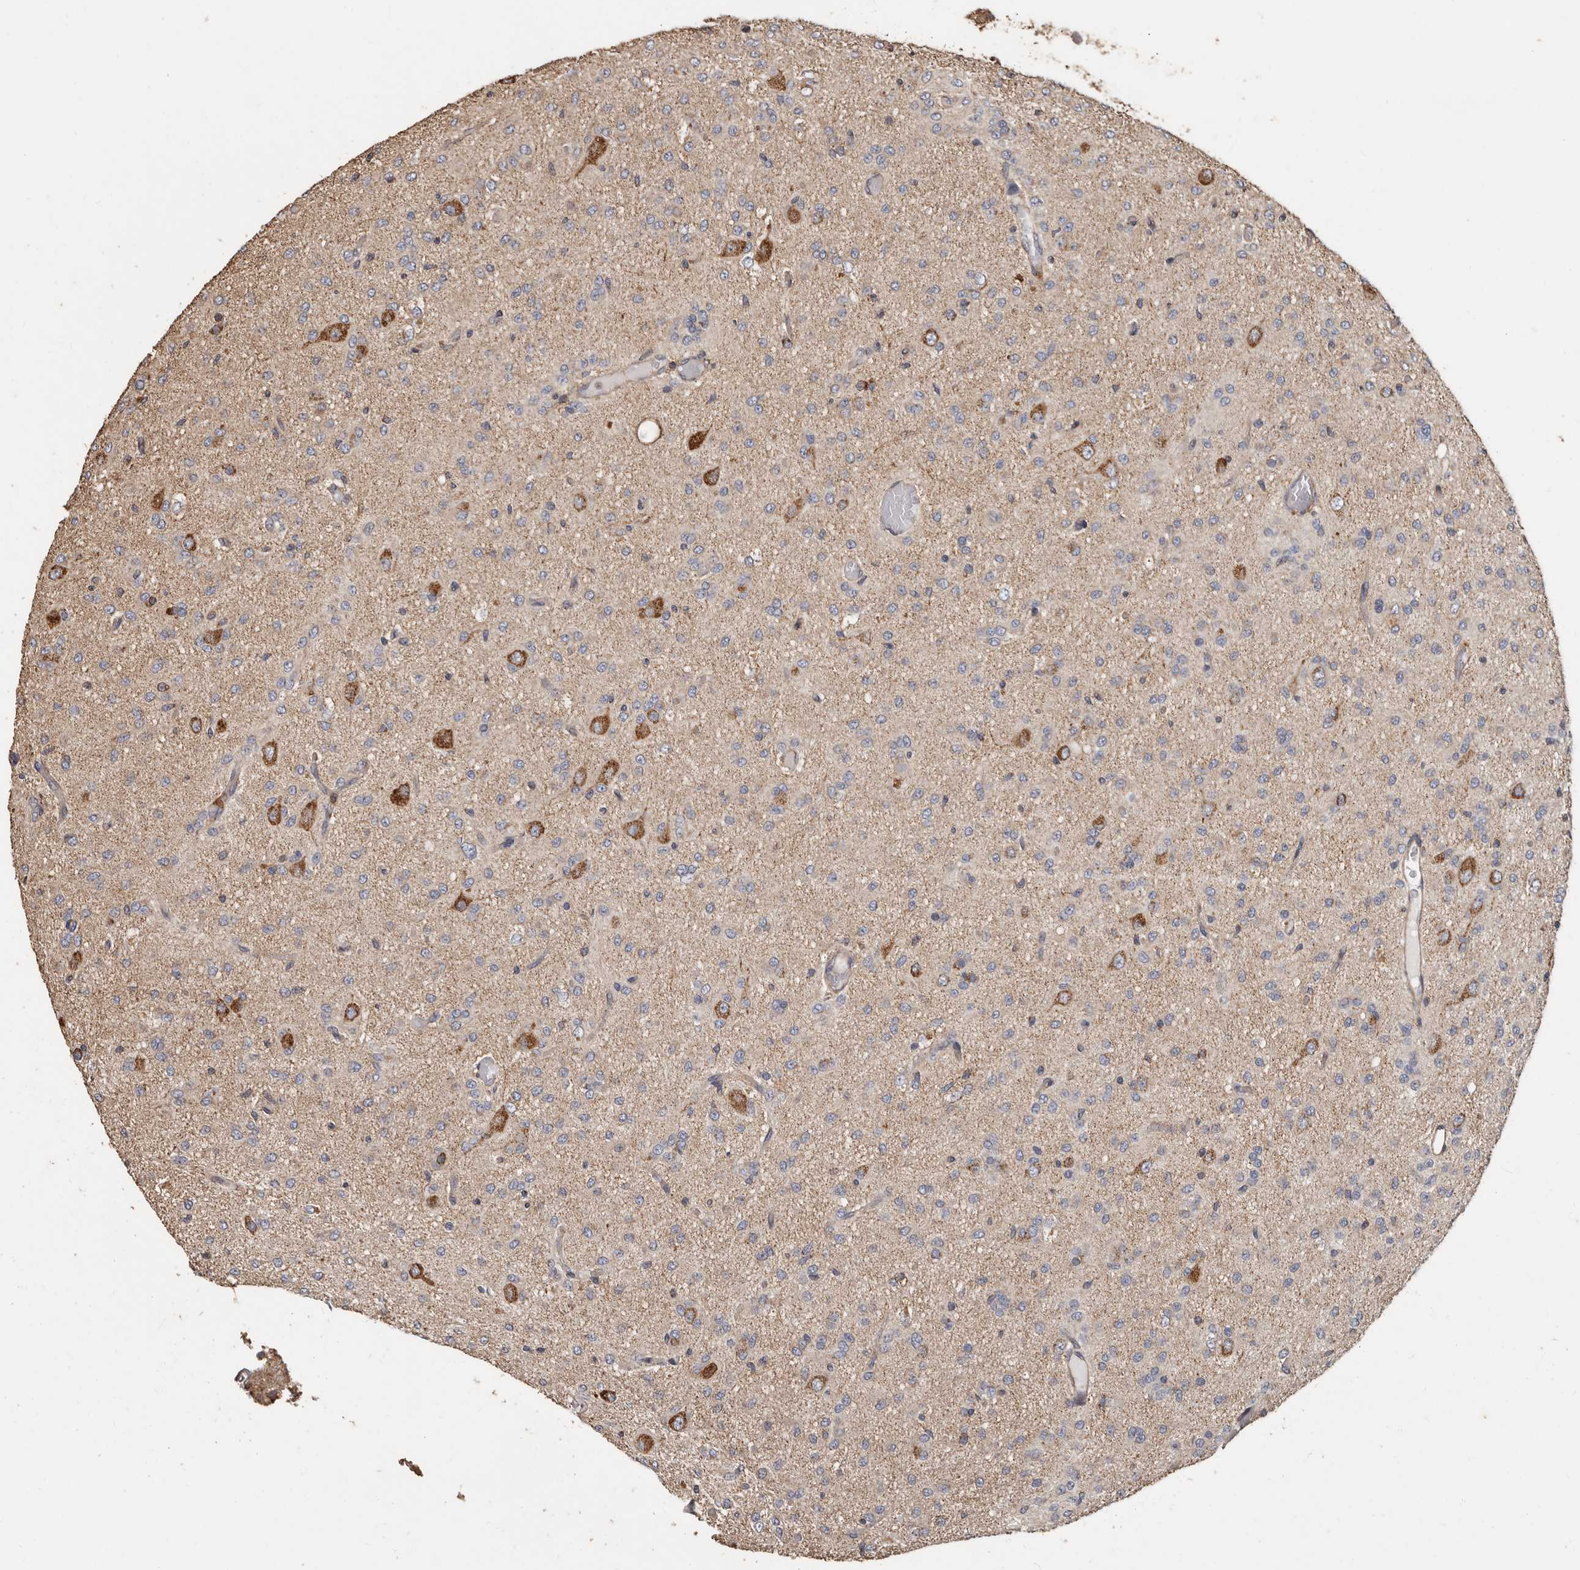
{"staining": {"intensity": "weak", "quantity": "<25%", "location": "cytoplasmic/membranous"}, "tissue": "glioma", "cell_type": "Tumor cells", "image_type": "cancer", "snomed": [{"axis": "morphology", "description": "Glioma, malignant, High grade"}, {"axis": "topography", "description": "Brain"}], "caption": "DAB (3,3'-diaminobenzidine) immunohistochemical staining of human malignant glioma (high-grade) reveals no significant expression in tumor cells. (Stains: DAB immunohistochemistry (IHC) with hematoxylin counter stain, Microscopy: brightfield microscopy at high magnification).", "gene": "OSGIN2", "patient": {"sex": "female", "age": 59}}